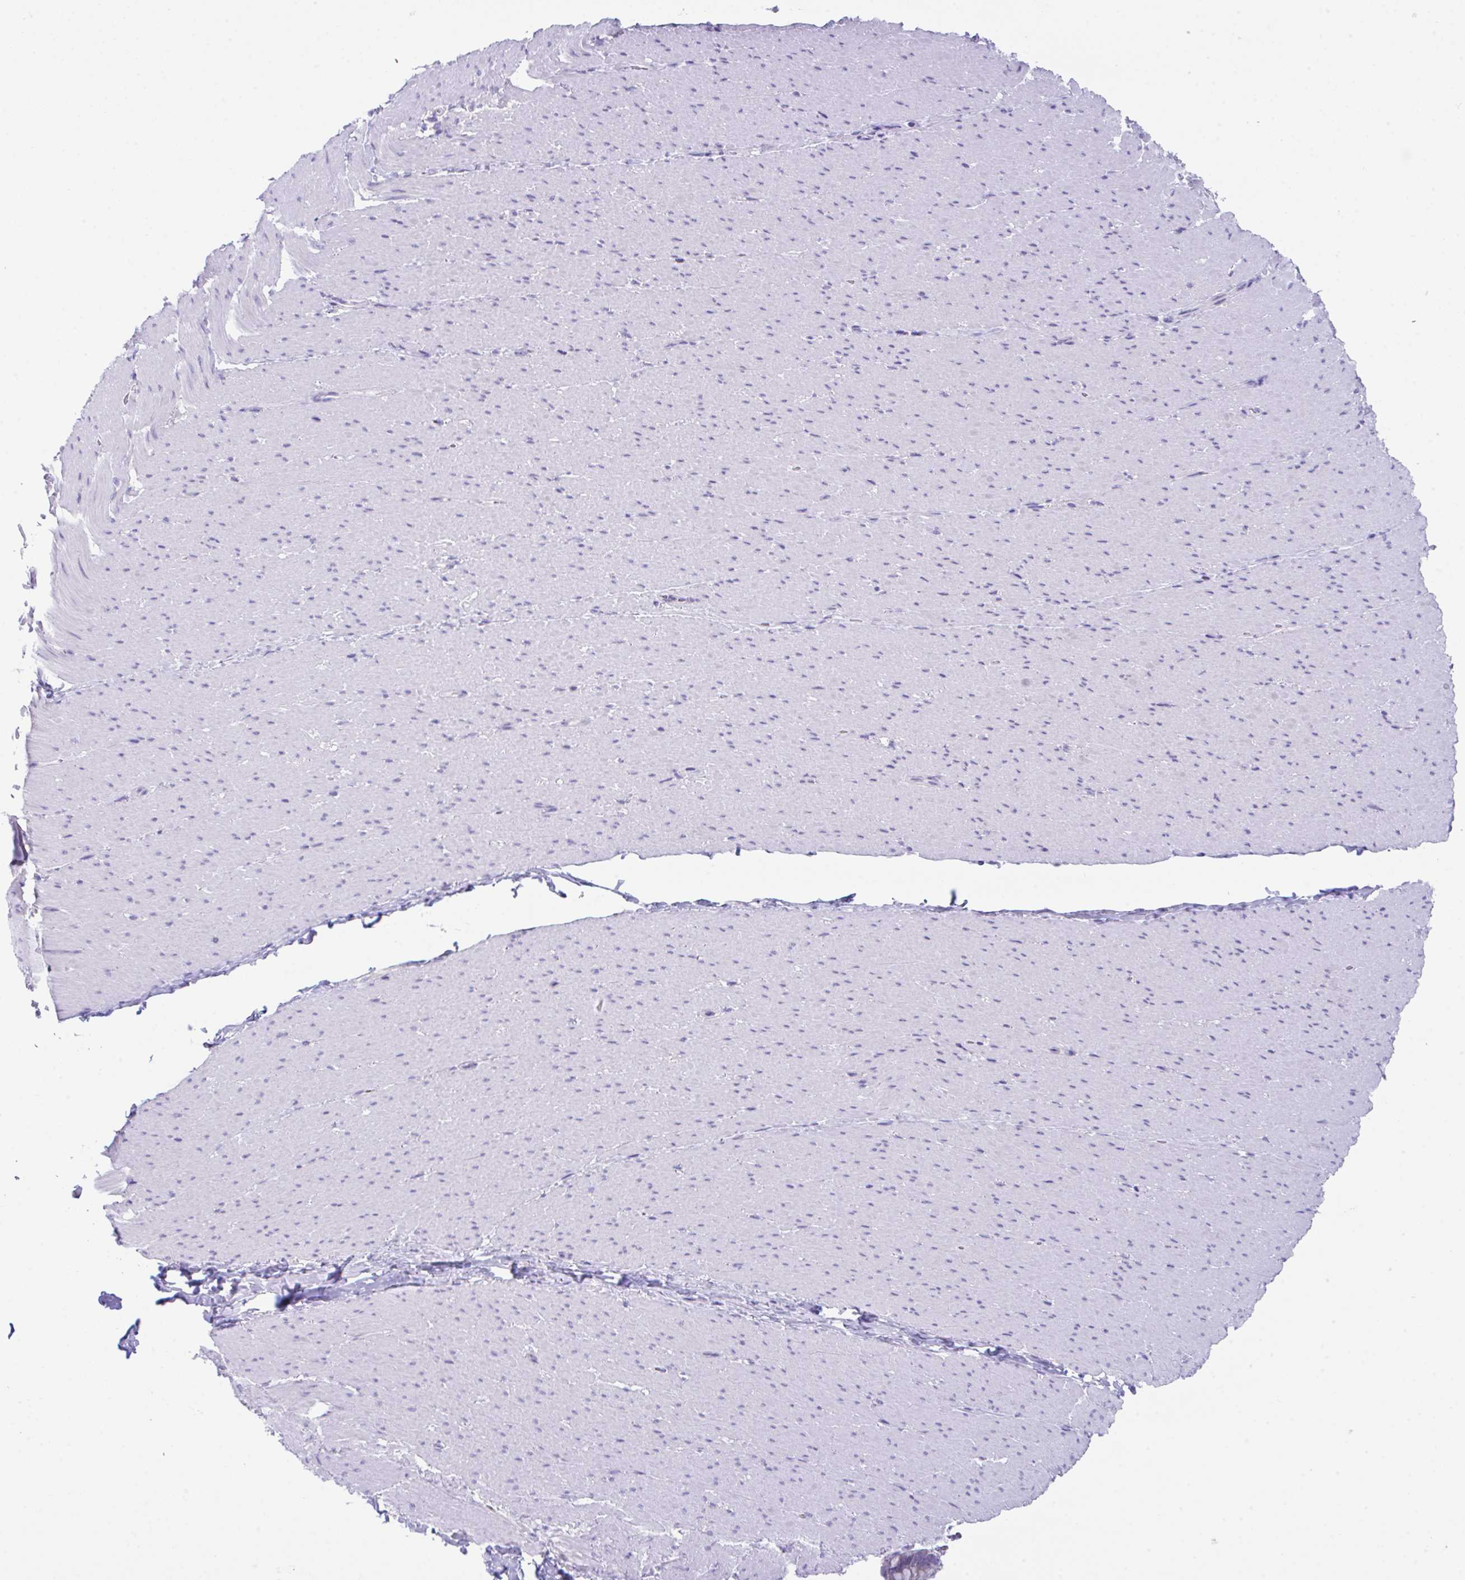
{"staining": {"intensity": "negative", "quantity": "none", "location": "none"}, "tissue": "smooth muscle", "cell_type": "Smooth muscle cells", "image_type": "normal", "snomed": [{"axis": "morphology", "description": "Normal tissue, NOS"}, {"axis": "topography", "description": "Smooth muscle"}, {"axis": "topography", "description": "Rectum"}], "caption": "The immunohistochemistry photomicrograph has no significant positivity in smooth muscle cells of smooth muscle. (DAB immunohistochemistry (IHC) with hematoxylin counter stain).", "gene": "HOXB4", "patient": {"sex": "male", "age": 53}}